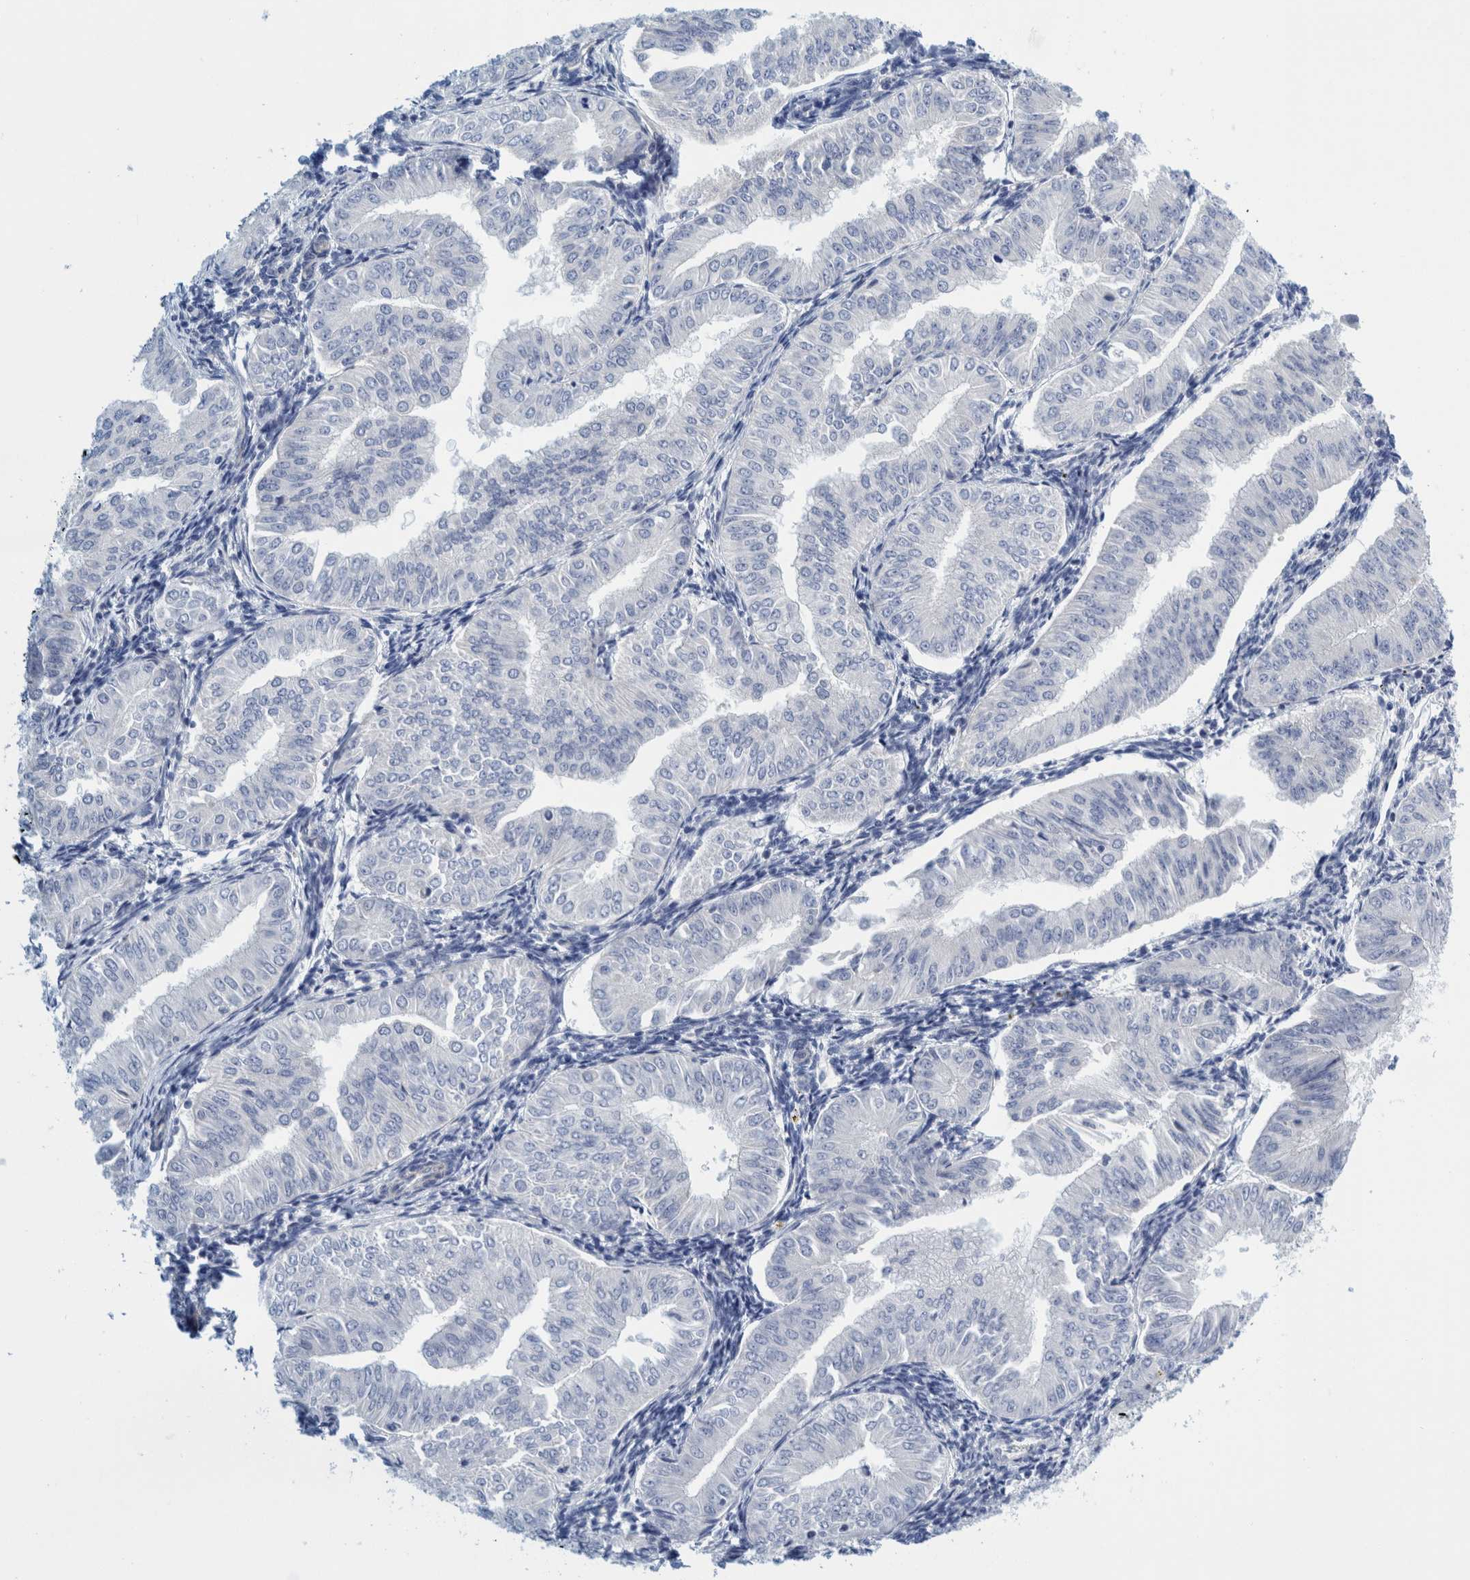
{"staining": {"intensity": "negative", "quantity": "none", "location": "none"}, "tissue": "endometrial cancer", "cell_type": "Tumor cells", "image_type": "cancer", "snomed": [{"axis": "morphology", "description": "Normal tissue, NOS"}, {"axis": "morphology", "description": "Adenocarcinoma, NOS"}, {"axis": "topography", "description": "Endometrium"}], "caption": "Immunohistochemical staining of endometrial adenocarcinoma exhibits no significant staining in tumor cells.", "gene": "ZNF324B", "patient": {"sex": "female", "age": 53}}